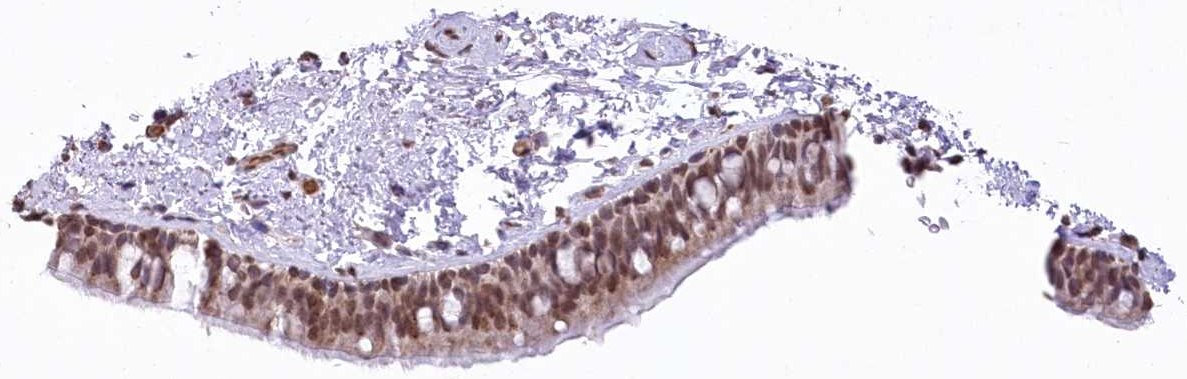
{"staining": {"intensity": "moderate", "quantity": "<25%", "location": "cytoplasmic/membranous,nuclear"}, "tissue": "bronchus", "cell_type": "Respiratory epithelial cells", "image_type": "normal", "snomed": [{"axis": "morphology", "description": "Normal tissue, NOS"}, {"axis": "topography", "description": "Cartilage tissue"}, {"axis": "topography", "description": "Bronchus"}], "caption": "DAB immunohistochemical staining of normal human bronchus exhibits moderate cytoplasmic/membranous,nuclear protein expression in about <25% of respiratory epithelial cells. The protein is shown in brown color, while the nuclei are stained blue.", "gene": "ENSG00000275740", "patient": {"sex": "female", "age": 73}}